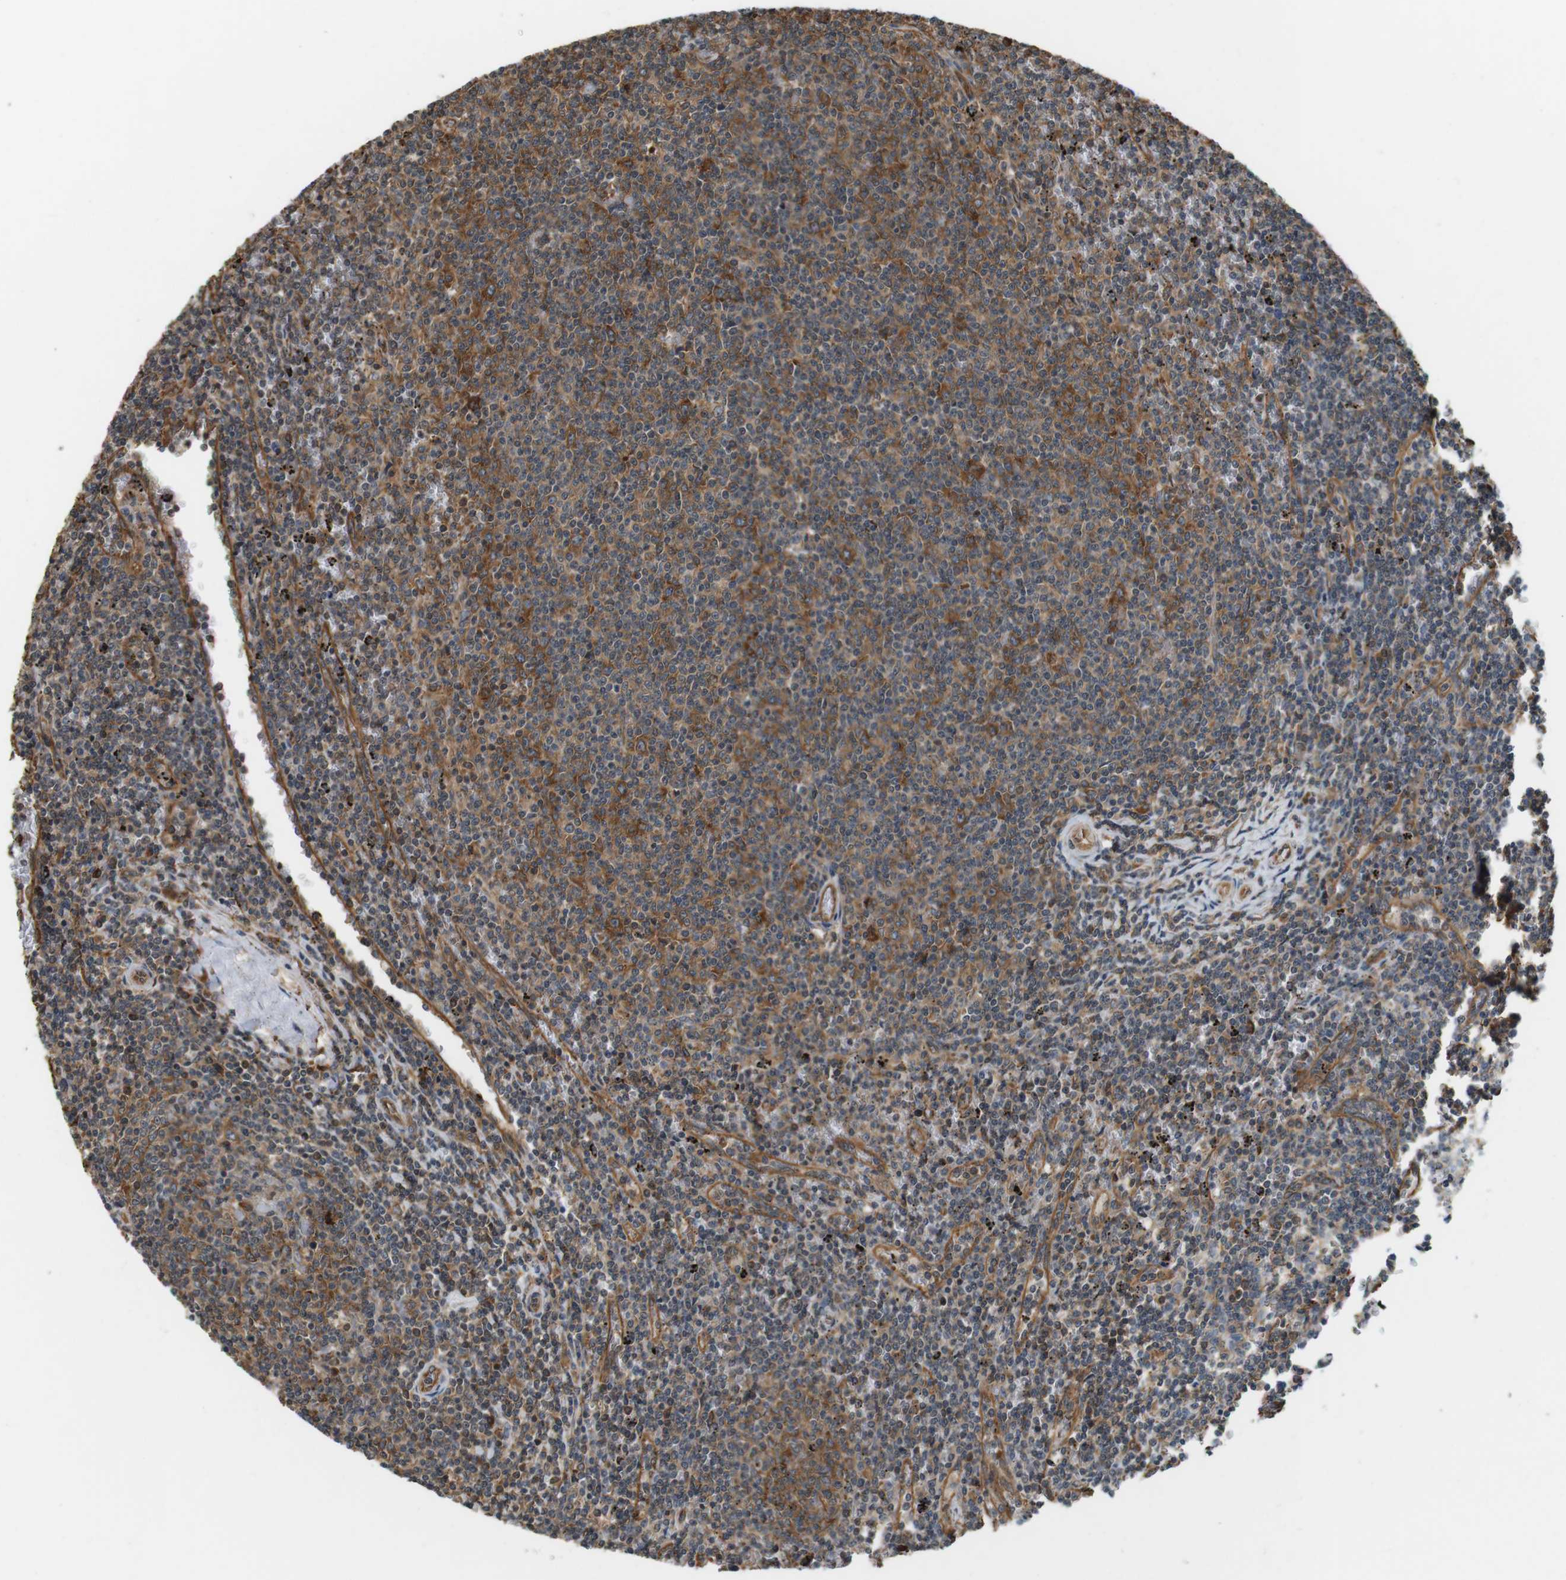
{"staining": {"intensity": "moderate", "quantity": "25%-75%", "location": "cytoplasmic/membranous"}, "tissue": "lymphoma", "cell_type": "Tumor cells", "image_type": "cancer", "snomed": [{"axis": "morphology", "description": "Malignant lymphoma, non-Hodgkin's type, Low grade"}, {"axis": "topography", "description": "Spleen"}], "caption": "Lymphoma was stained to show a protein in brown. There is medium levels of moderate cytoplasmic/membranous expression in about 25%-75% of tumor cells.", "gene": "PA2G4", "patient": {"sex": "female", "age": 50}}